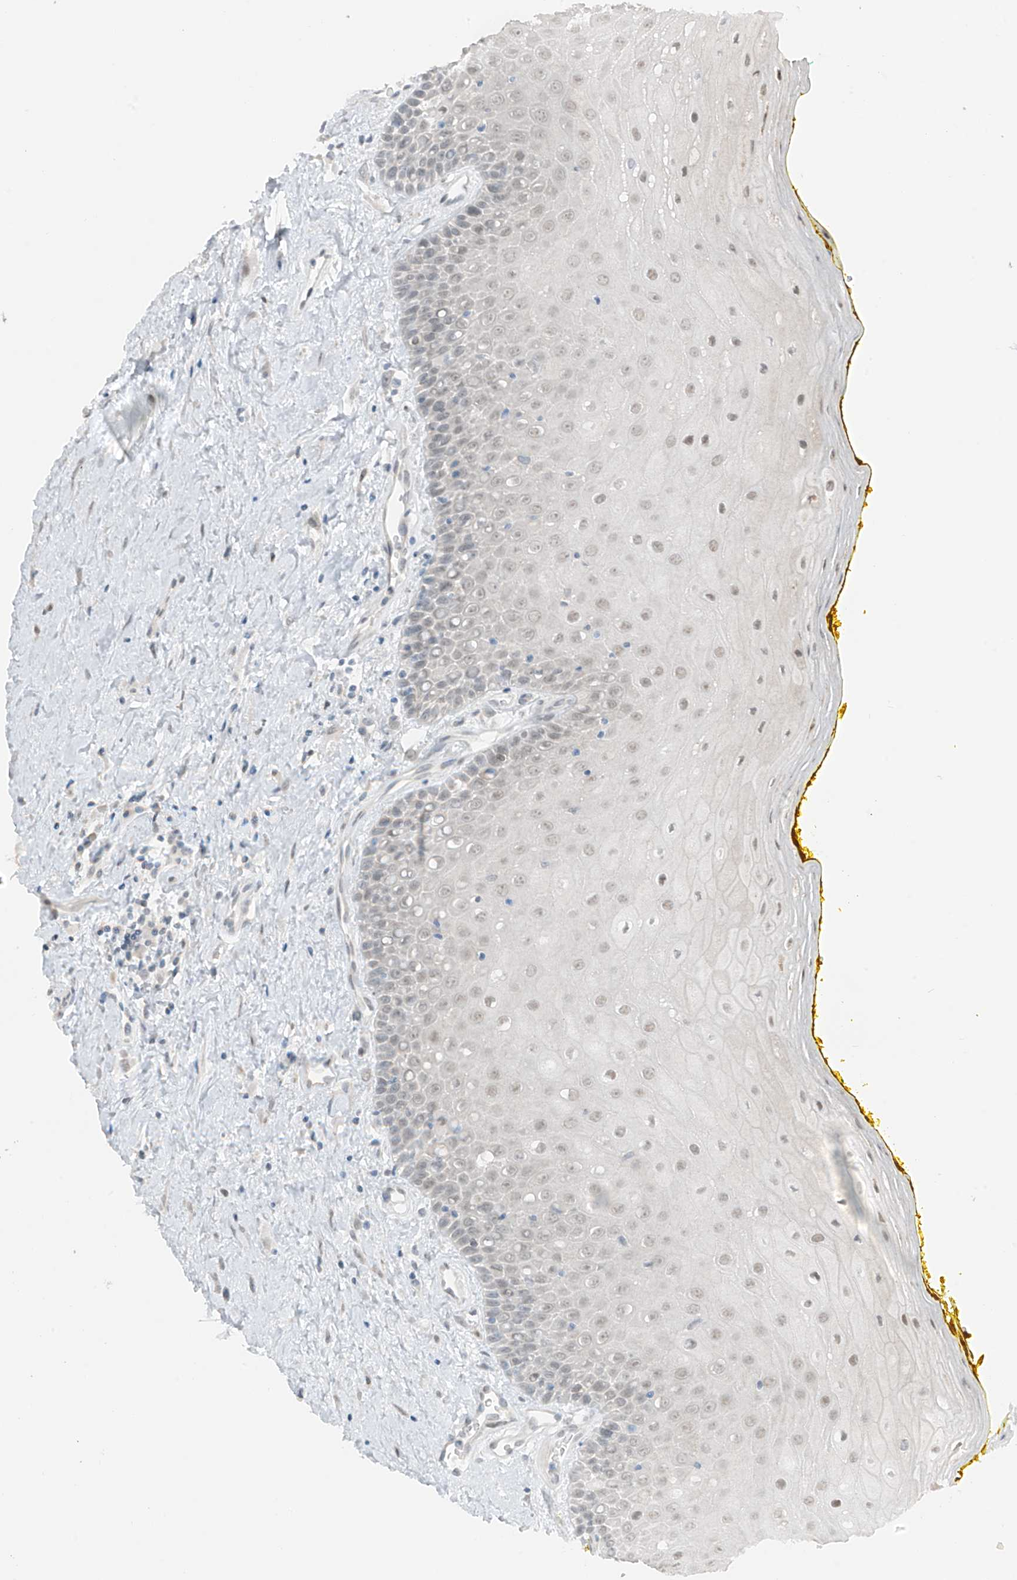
{"staining": {"intensity": "weak", "quantity": ">75%", "location": "nuclear"}, "tissue": "oral mucosa", "cell_type": "Squamous epithelial cells", "image_type": "normal", "snomed": [{"axis": "morphology", "description": "Normal tissue, NOS"}, {"axis": "morphology", "description": "Squamous cell carcinoma, NOS"}, {"axis": "topography", "description": "Oral tissue"}, {"axis": "topography", "description": "Head-Neck"}], "caption": "Immunohistochemical staining of unremarkable oral mucosa displays weak nuclear protein positivity in approximately >75% of squamous epithelial cells.", "gene": "PRDM6", "patient": {"sex": "female", "age": 70}}